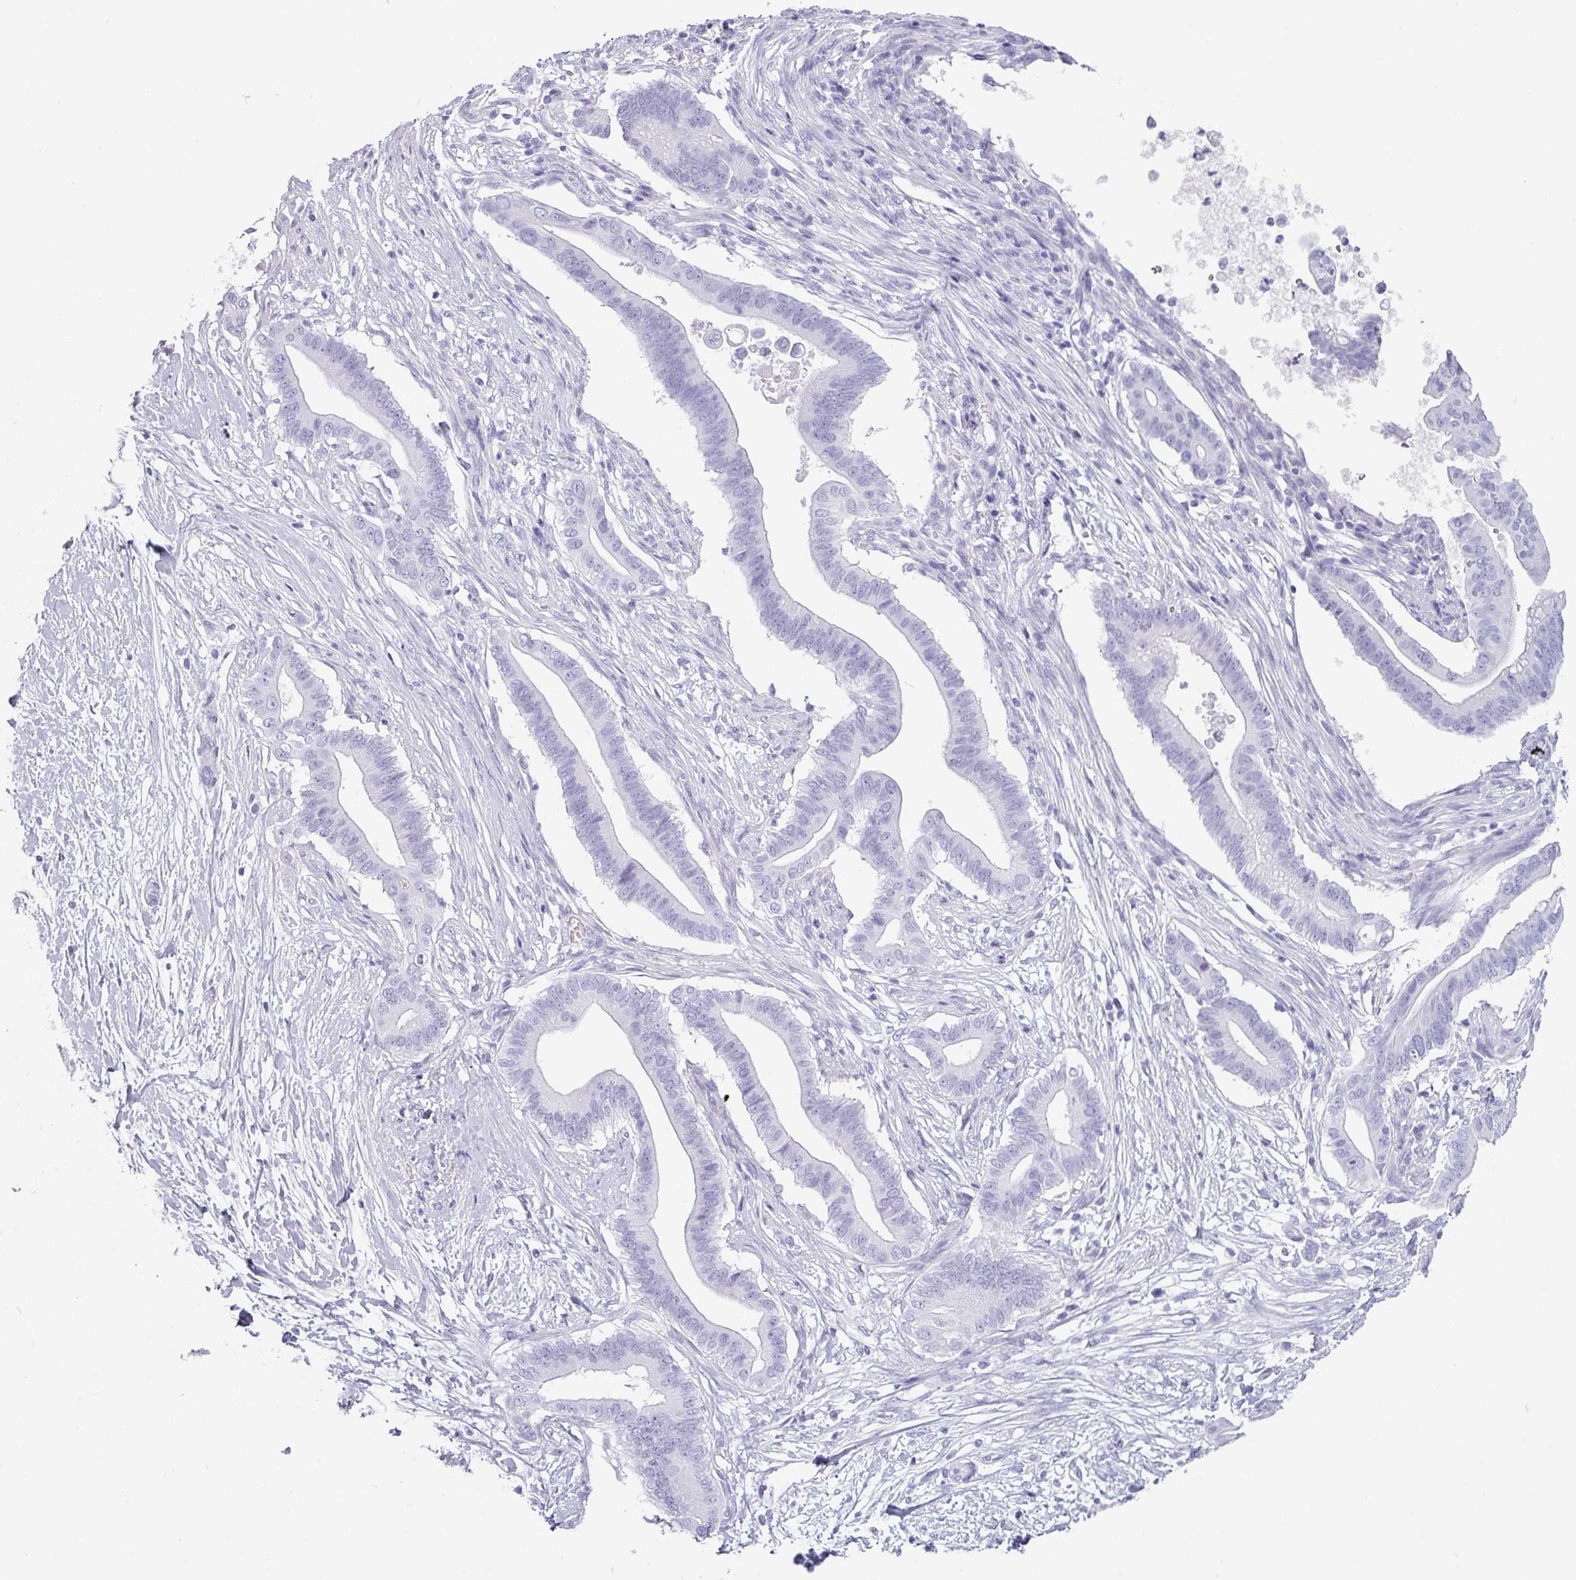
{"staining": {"intensity": "negative", "quantity": "none", "location": "none"}, "tissue": "pancreatic cancer", "cell_type": "Tumor cells", "image_type": "cancer", "snomed": [{"axis": "morphology", "description": "Adenocarcinoma, NOS"}, {"axis": "topography", "description": "Pancreas"}], "caption": "Pancreatic cancer (adenocarcinoma) stained for a protein using immunohistochemistry (IHC) demonstrates no staining tumor cells.", "gene": "CRYBB2", "patient": {"sex": "male", "age": 68}}